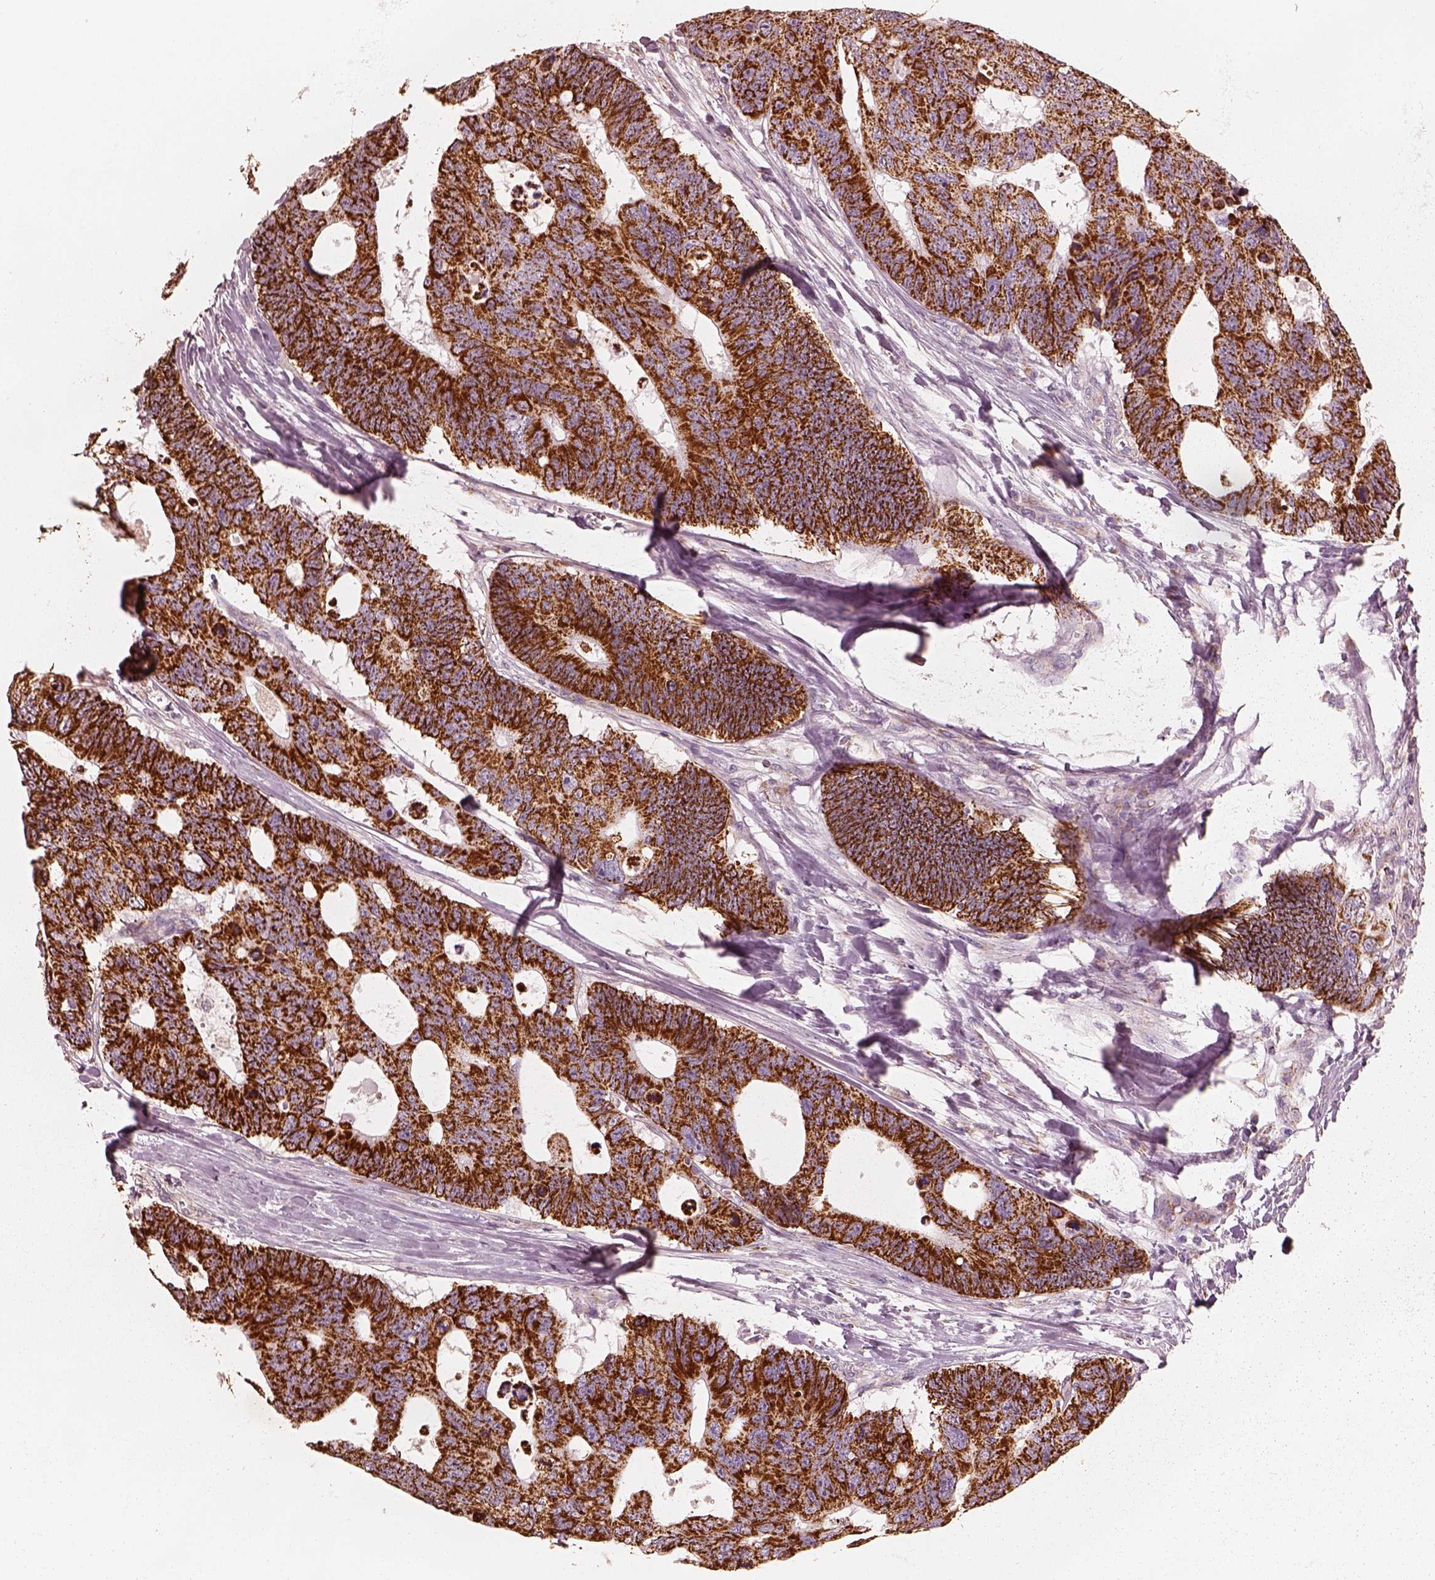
{"staining": {"intensity": "strong", "quantity": ">75%", "location": "cytoplasmic/membranous"}, "tissue": "colorectal cancer", "cell_type": "Tumor cells", "image_type": "cancer", "snomed": [{"axis": "morphology", "description": "Adenocarcinoma, NOS"}, {"axis": "topography", "description": "Colon"}], "caption": "The image reveals immunohistochemical staining of colorectal cancer. There is strong cytoplasmic/membranous expression is seen in approximately >75% of tumor cells.", "gene": "ENTPD6", "patient": {"sex": "female", "age": 77}}